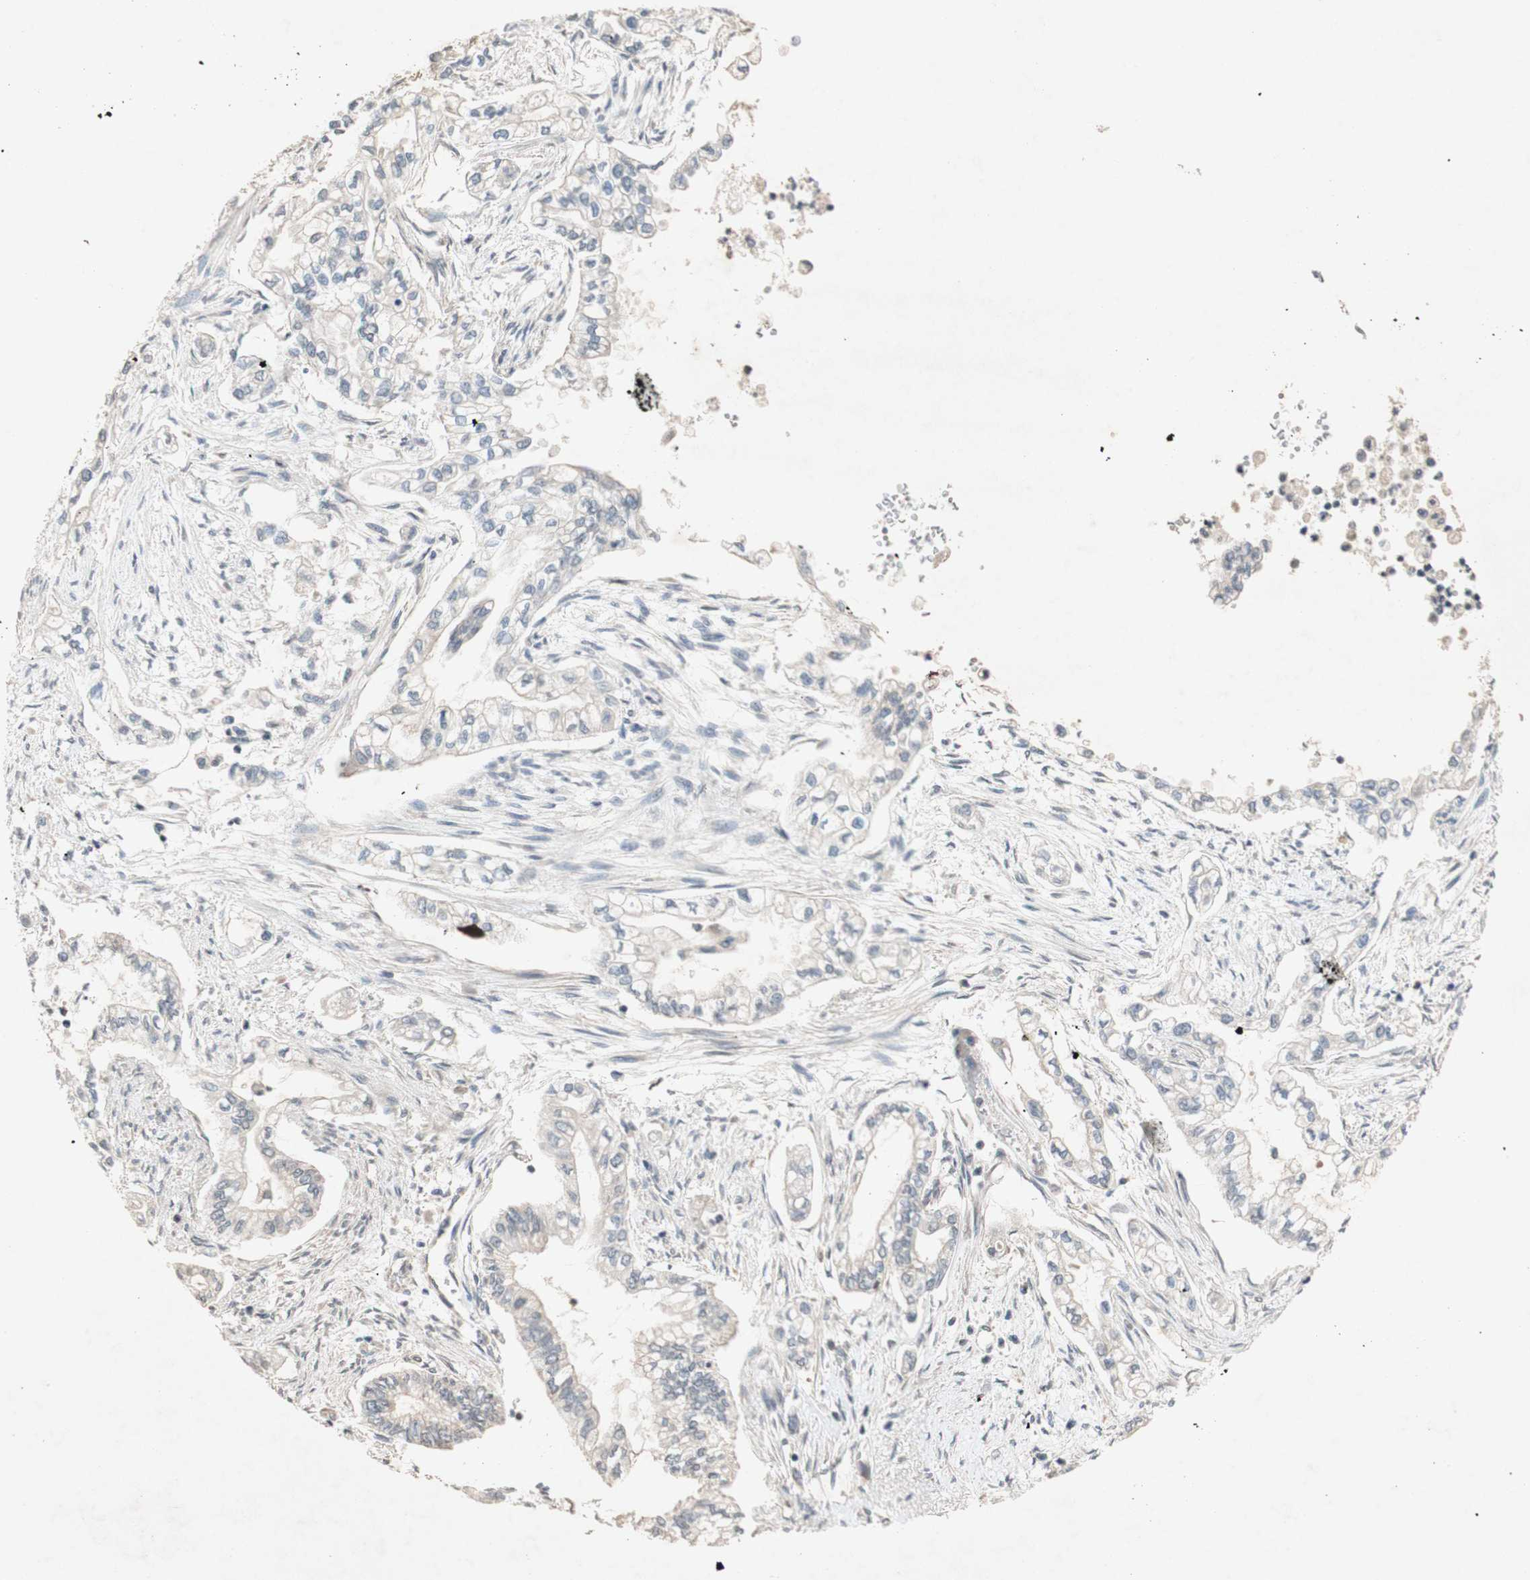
{"staining": {"intensity": "weak", "quantity": ">75%", "location": "cytoplasmic/membranous"}, "tissue": "pancreatic cancer", "cell_type": "Tumor cells", "image_type": "cancer", "snomed": [{"axis": "morphology", "description": "Normal tissue, NOS"}, {"axis": "topography", "description": "Pancreas"}], "caption": "Tumor cells reveal low levels of weak cytoplasmic/membranous expression in approximately >75% of cells in pancreatic cancer.", "gene": "PIN1", "patient": {"sex": "male", "age": 42}}